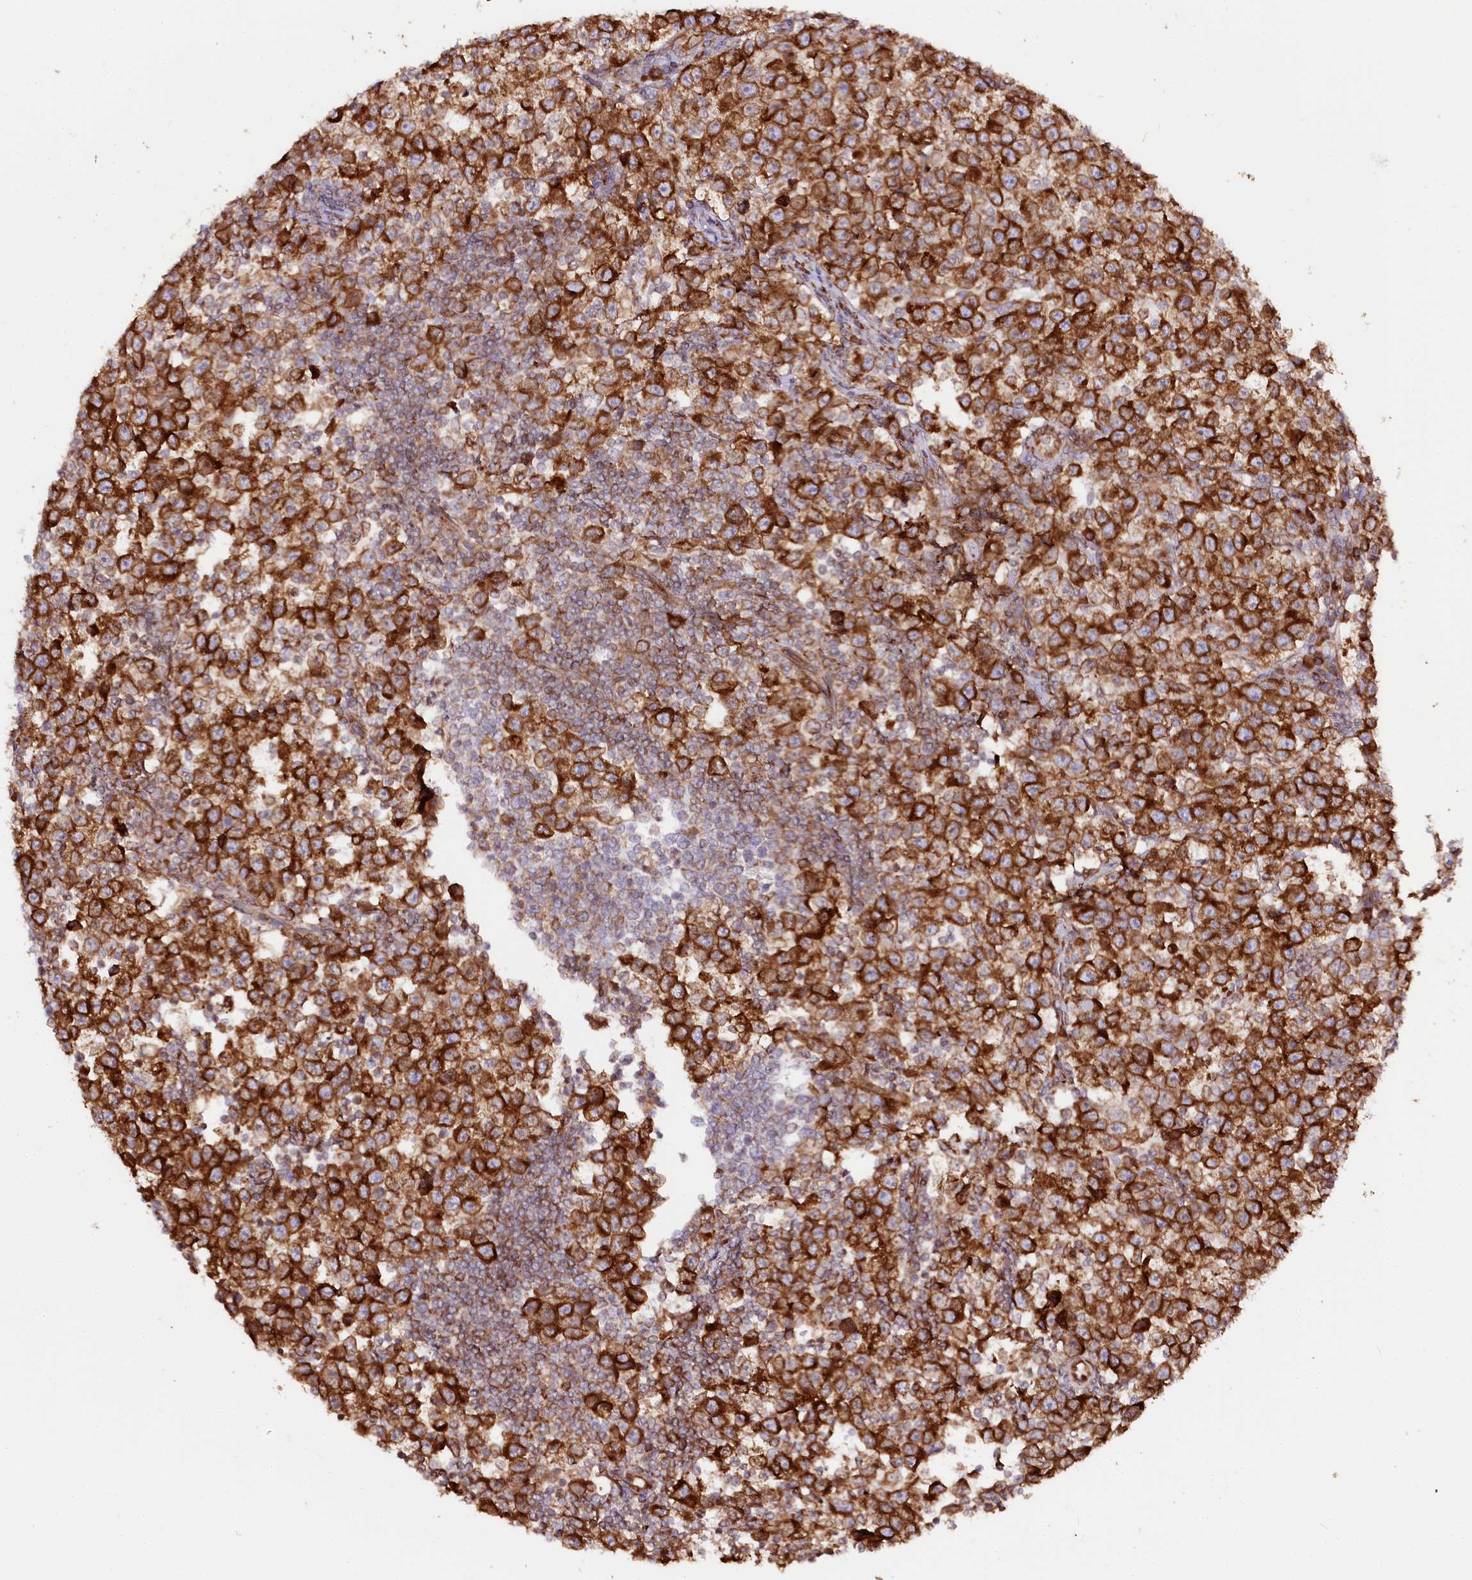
{"staining": {"intensity": "strong", "quantity": ">75%", "location": "cytoplasmic/membranous"}, "tissue": "testis cancer", "cell_type": "Tumor cells", "image_type": "cancer", "snomed": [{"axis": "morphology", "description": "Normal tissue, NOS"}, {"axis": "morphology", "description": "Seminoma, NOS"}, {"axis": "topography", "description": "Testis"}], "caption": "Tumor cells demonstrate strong cytoplasmic/membranous expression in approximately >75% of cells in testis cancer.", "gene": "CNPY2", "patient": {"sex": "male", "age": 43}}